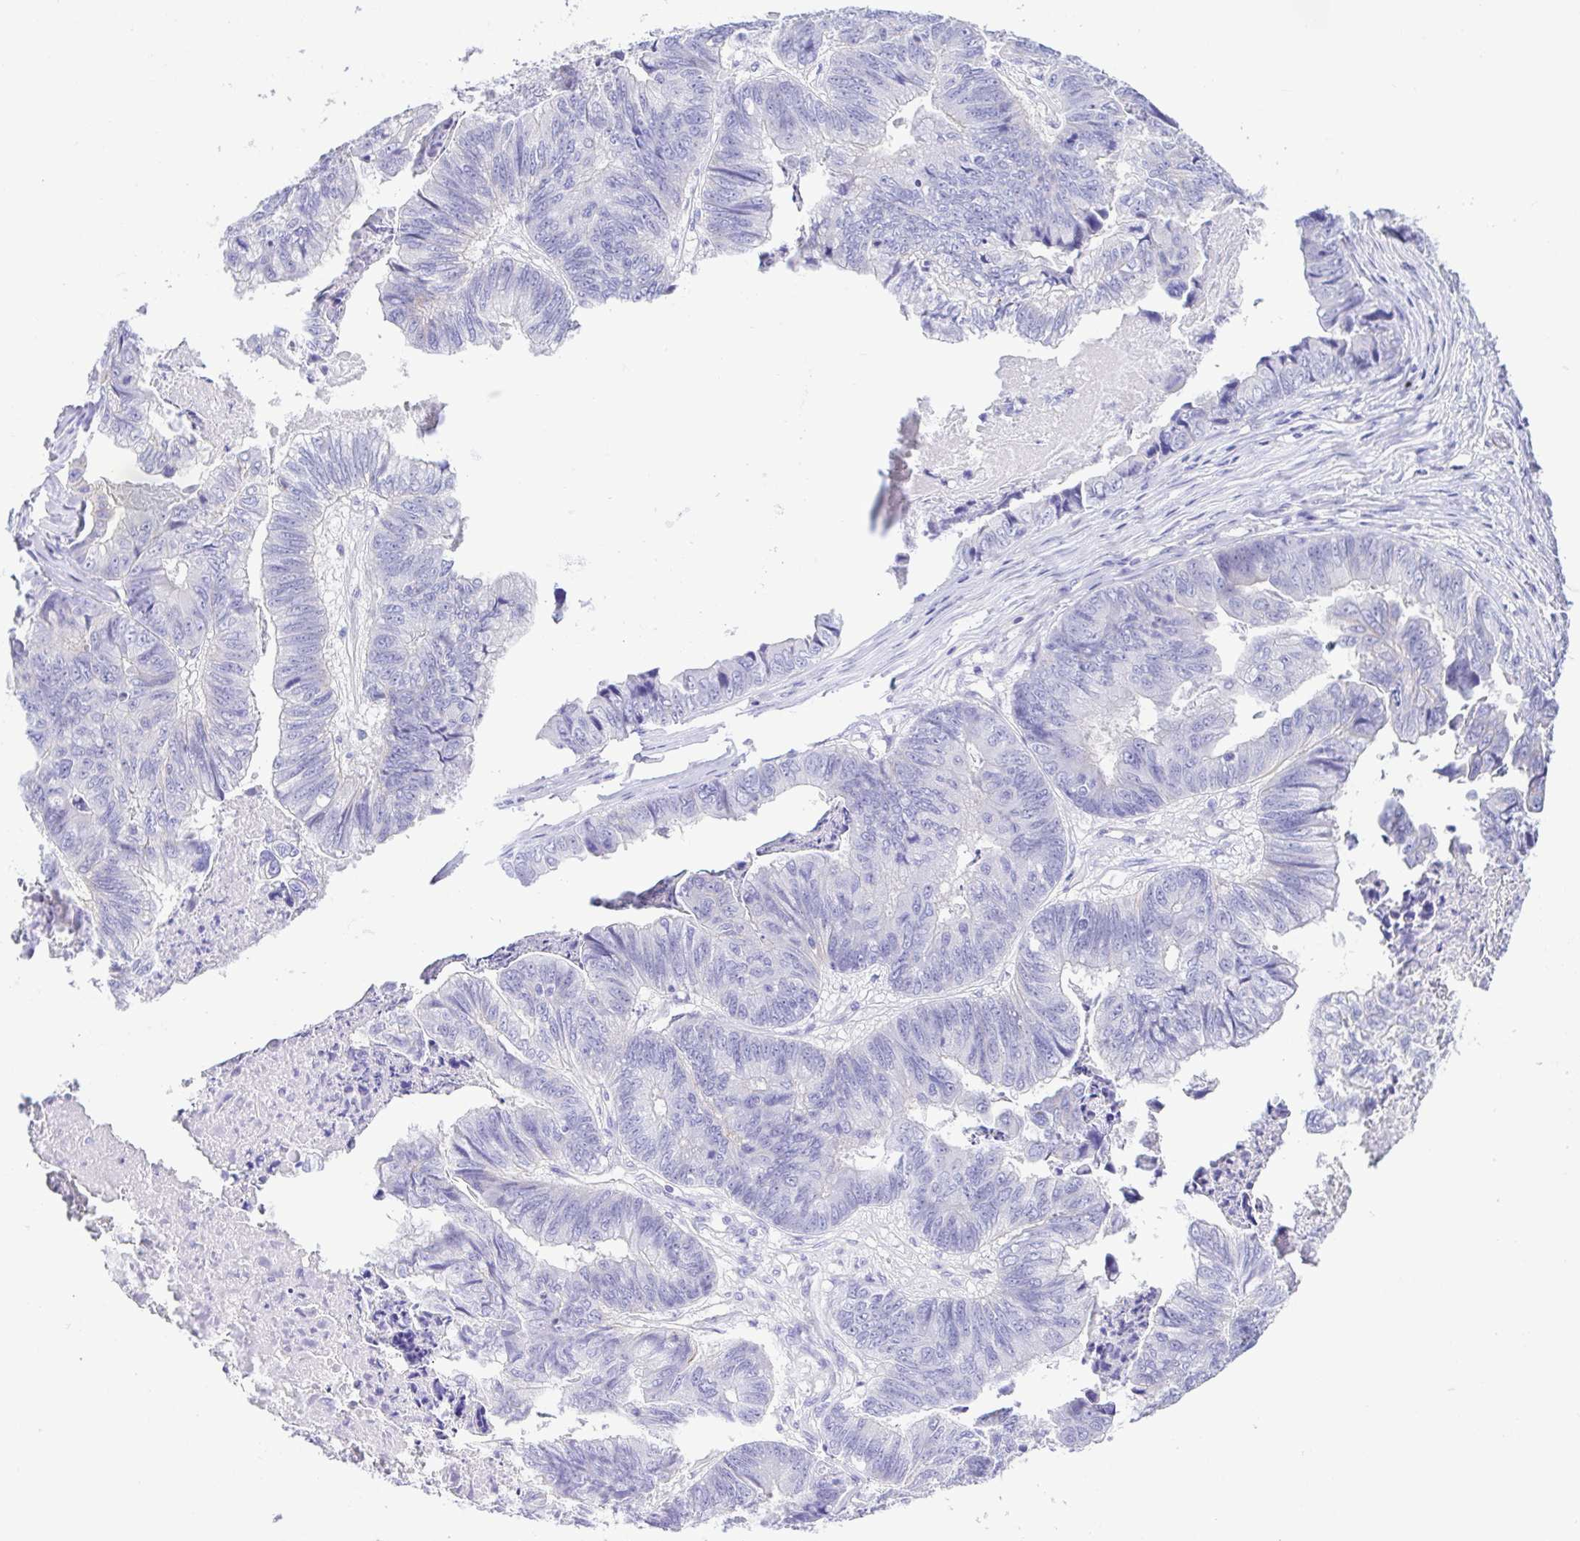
{"staining": {"intensity": "negative", "quantity": "none", "location": "none"}, "tissue": "stomach cancer", "cell_type": "Tumor cells", "image_type": "cancer", "snomed": [{"axis": "morphology", "description": "Adenocarcinoma, NOS"}, {"axis": "topography", "description": "Stomach, lower"}], "caption": "Protein analysis of adenocarcinoma (stomach) demonstrates no significant expression in tumor cells.", "gene": "CYP11A1", "patient": {"sex": "male", "age": 77}}